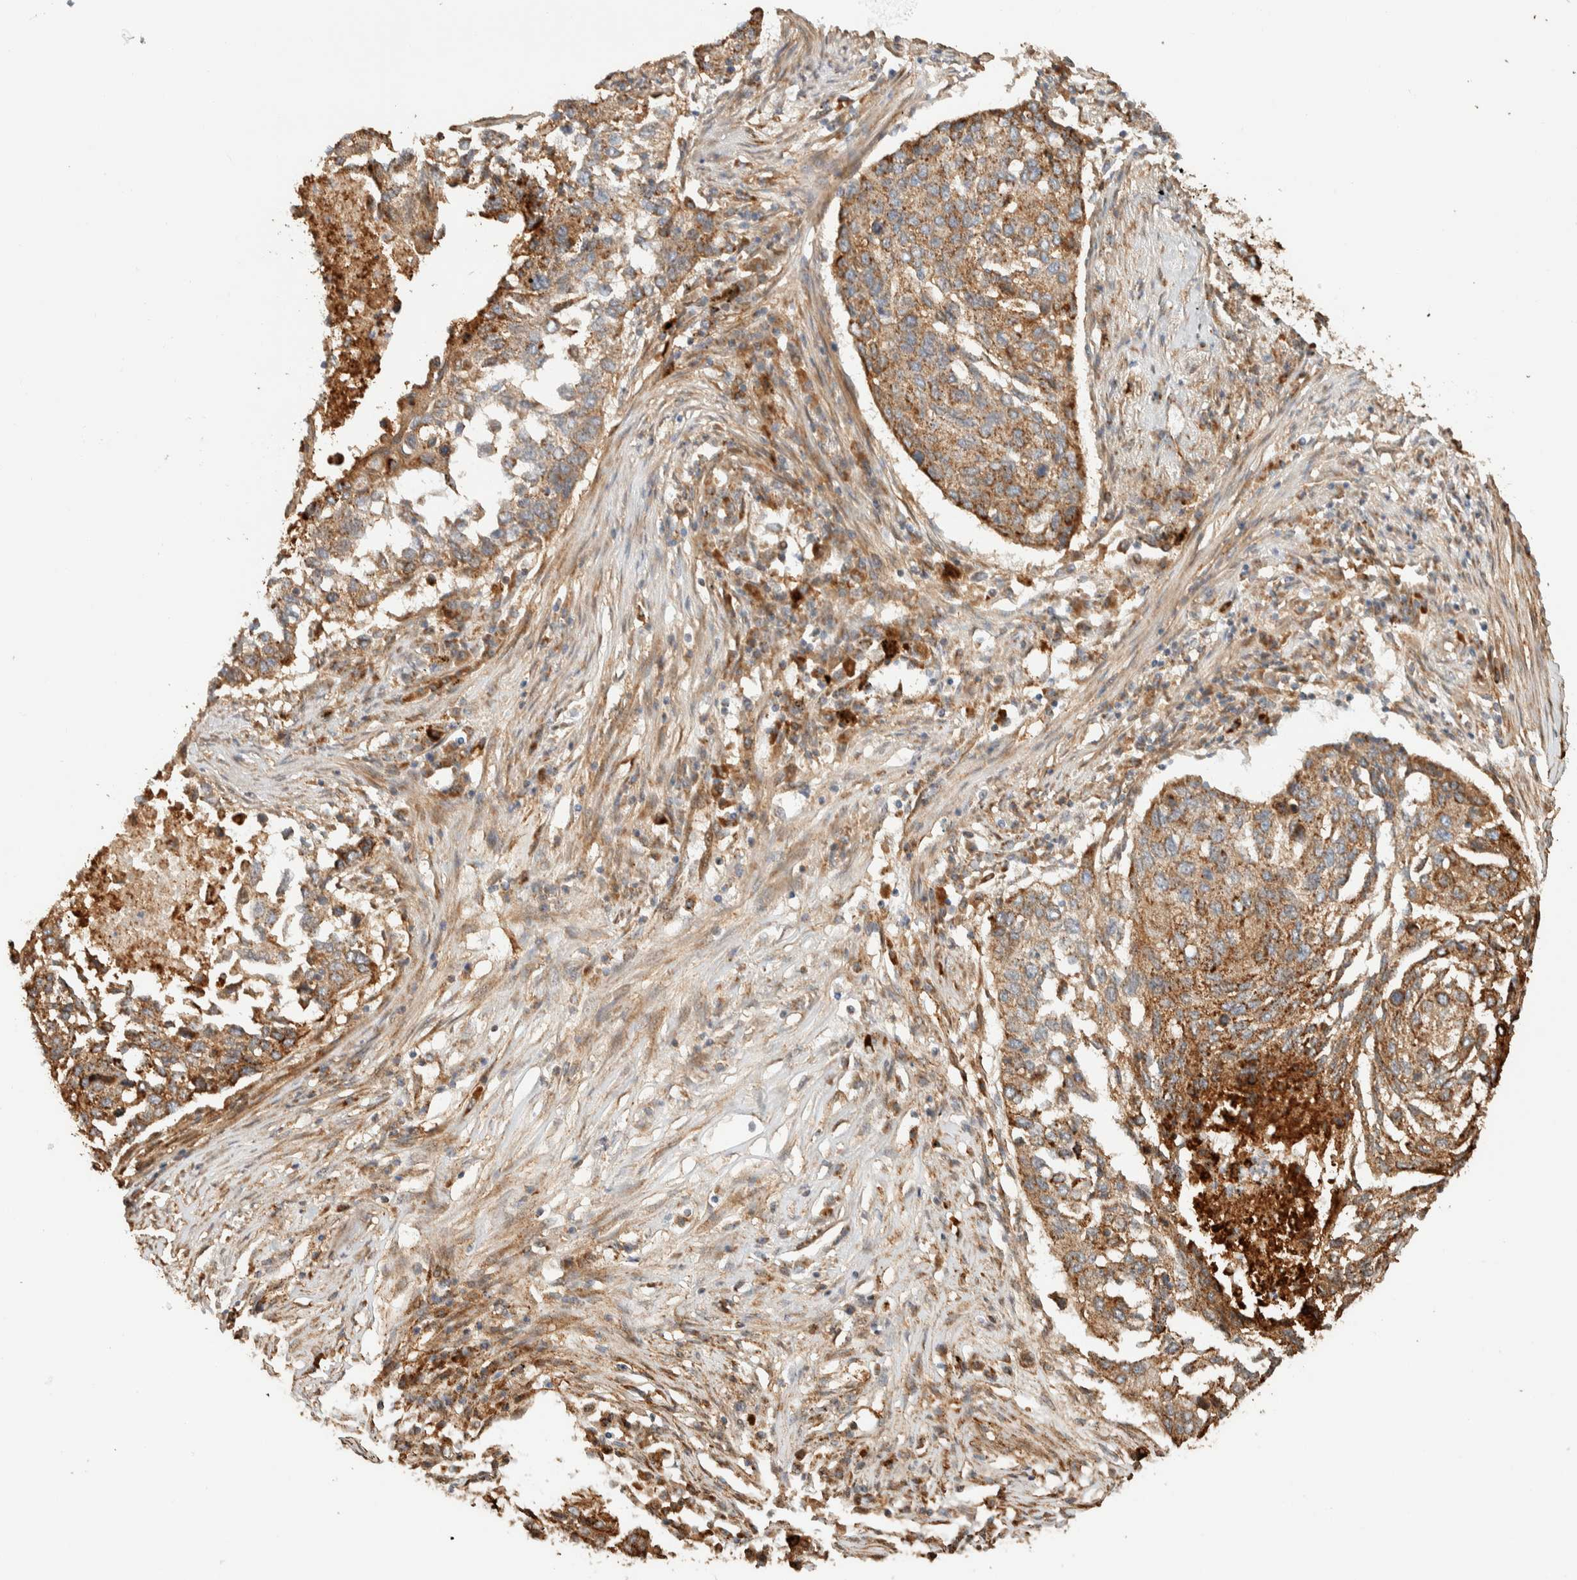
{"staining": {"intensity": "moderate", "quantity": ">75%", "location": "cytoplasmic/membranous"}, "tissue": "lung cancer", "cell_type": "Tumor cells", "image_type": "cancer", "snomed": [{"axis": "morphology", "description": "Squamous cell carcinoma, NOS"}, {"axis": "topography", "description": "Lung"}], "caption": "A brown stain shows moderate cytoplasmic/membranous expression of a protein in human lung cancer (squamous cell carcinoma) tumor cells. The protein of interest is stained brown, and the nuclei are stained in blue (DAB IHC with brightfield microscopy, high magnification).", "gene": "KIF9", "patient": {"sex": "female", "age": 63}}